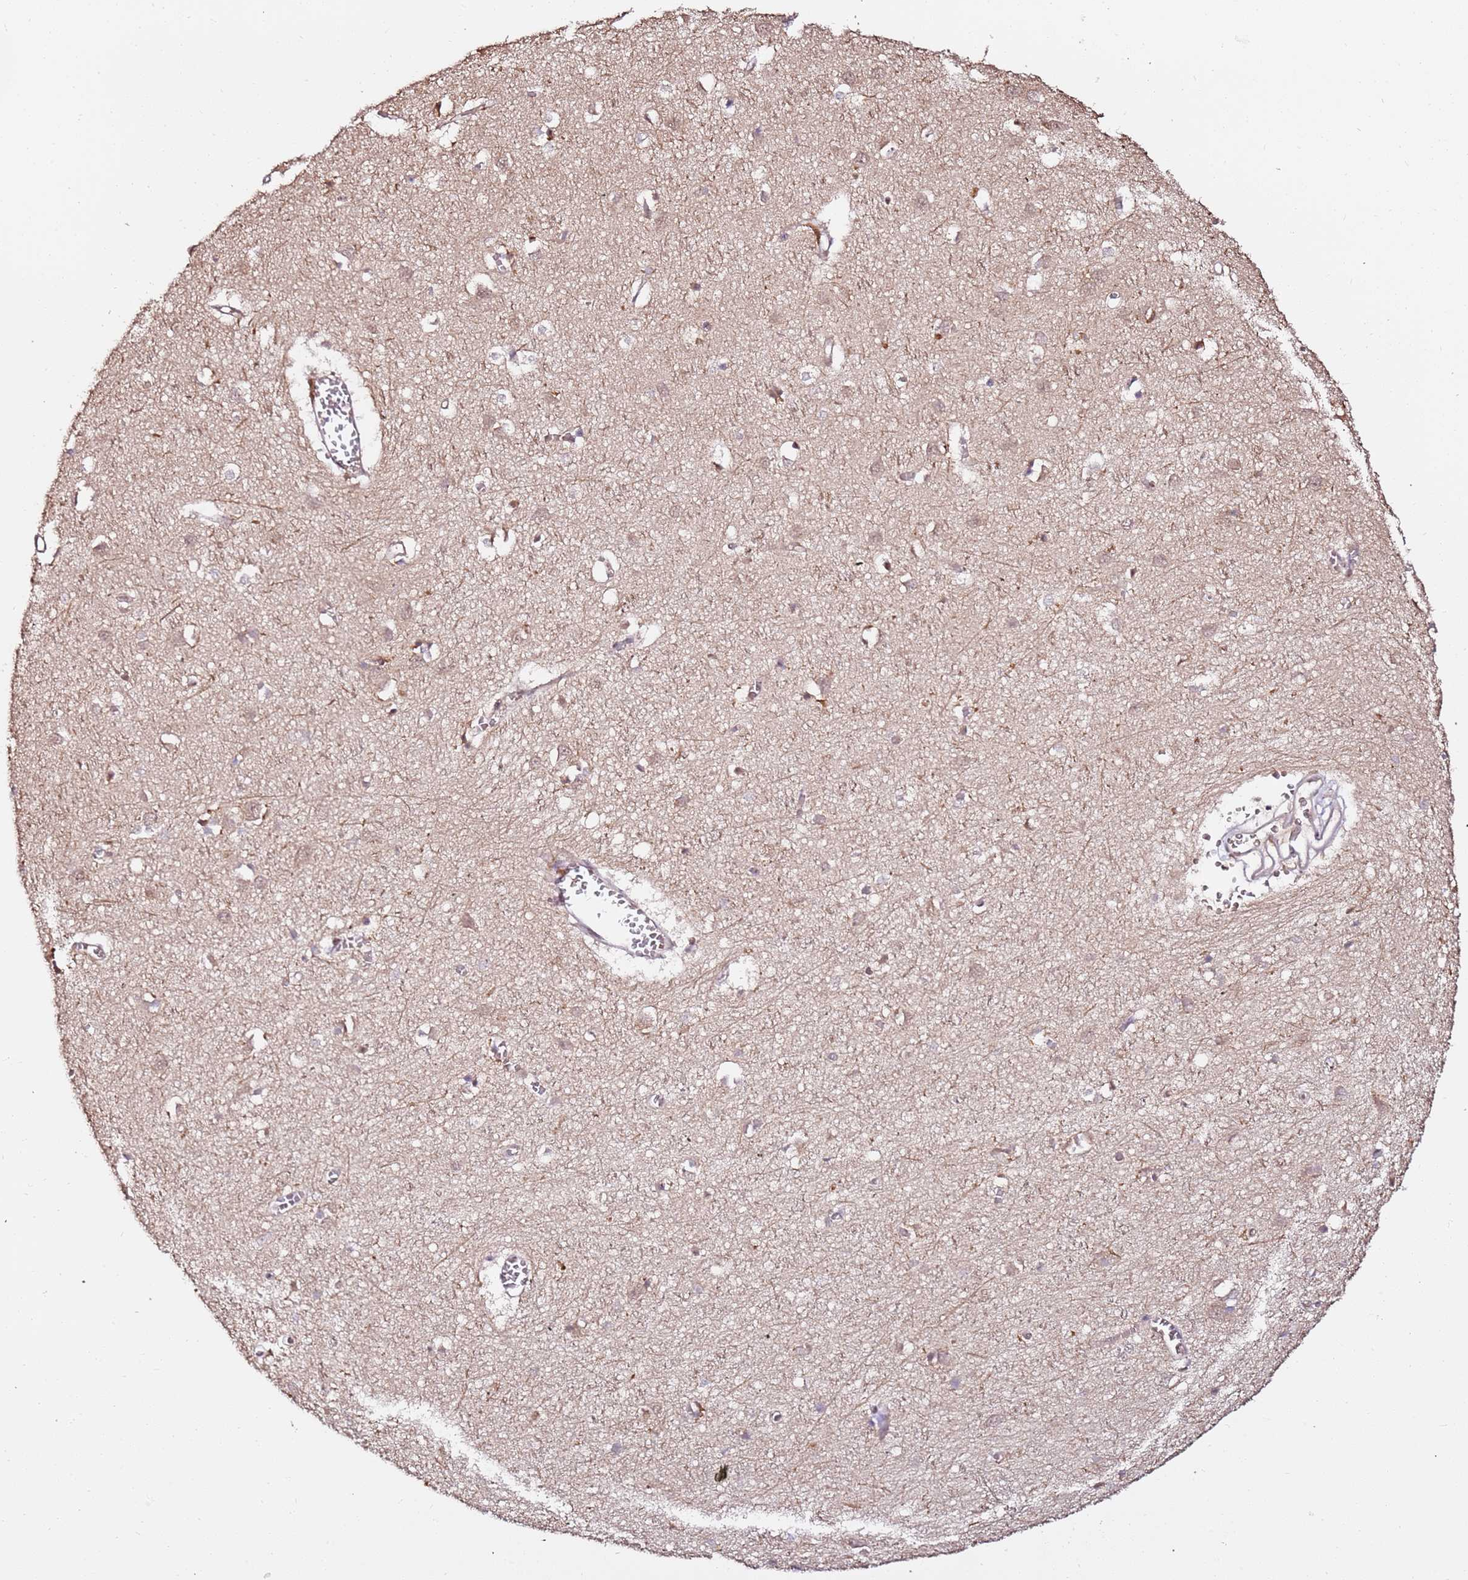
{"staining": {"intensity": "weak", "quantity": ">75%", "location": "cytoplasmic/membranous,nuclear"}, "tissue": "cerebral cortex", "cell_type": "Endothelial cells", "image_type": "normal", "snomed": [{"axis": "morphology", "description": "Normal tissue, NOS"}, {"axis": "topography", "description": "Cerebral cortex"}], "caption": "The image displays staining of benign cerebral cortex, revealing weak cytoplasmic/membranous,nuclear protein positivity (brown color) within endothelial cells. The protein of interest is shown in brown color, while the nuclei are stained blue.", "gene": "OR5V1", "patient": {"sex": "female", "age": 64}}